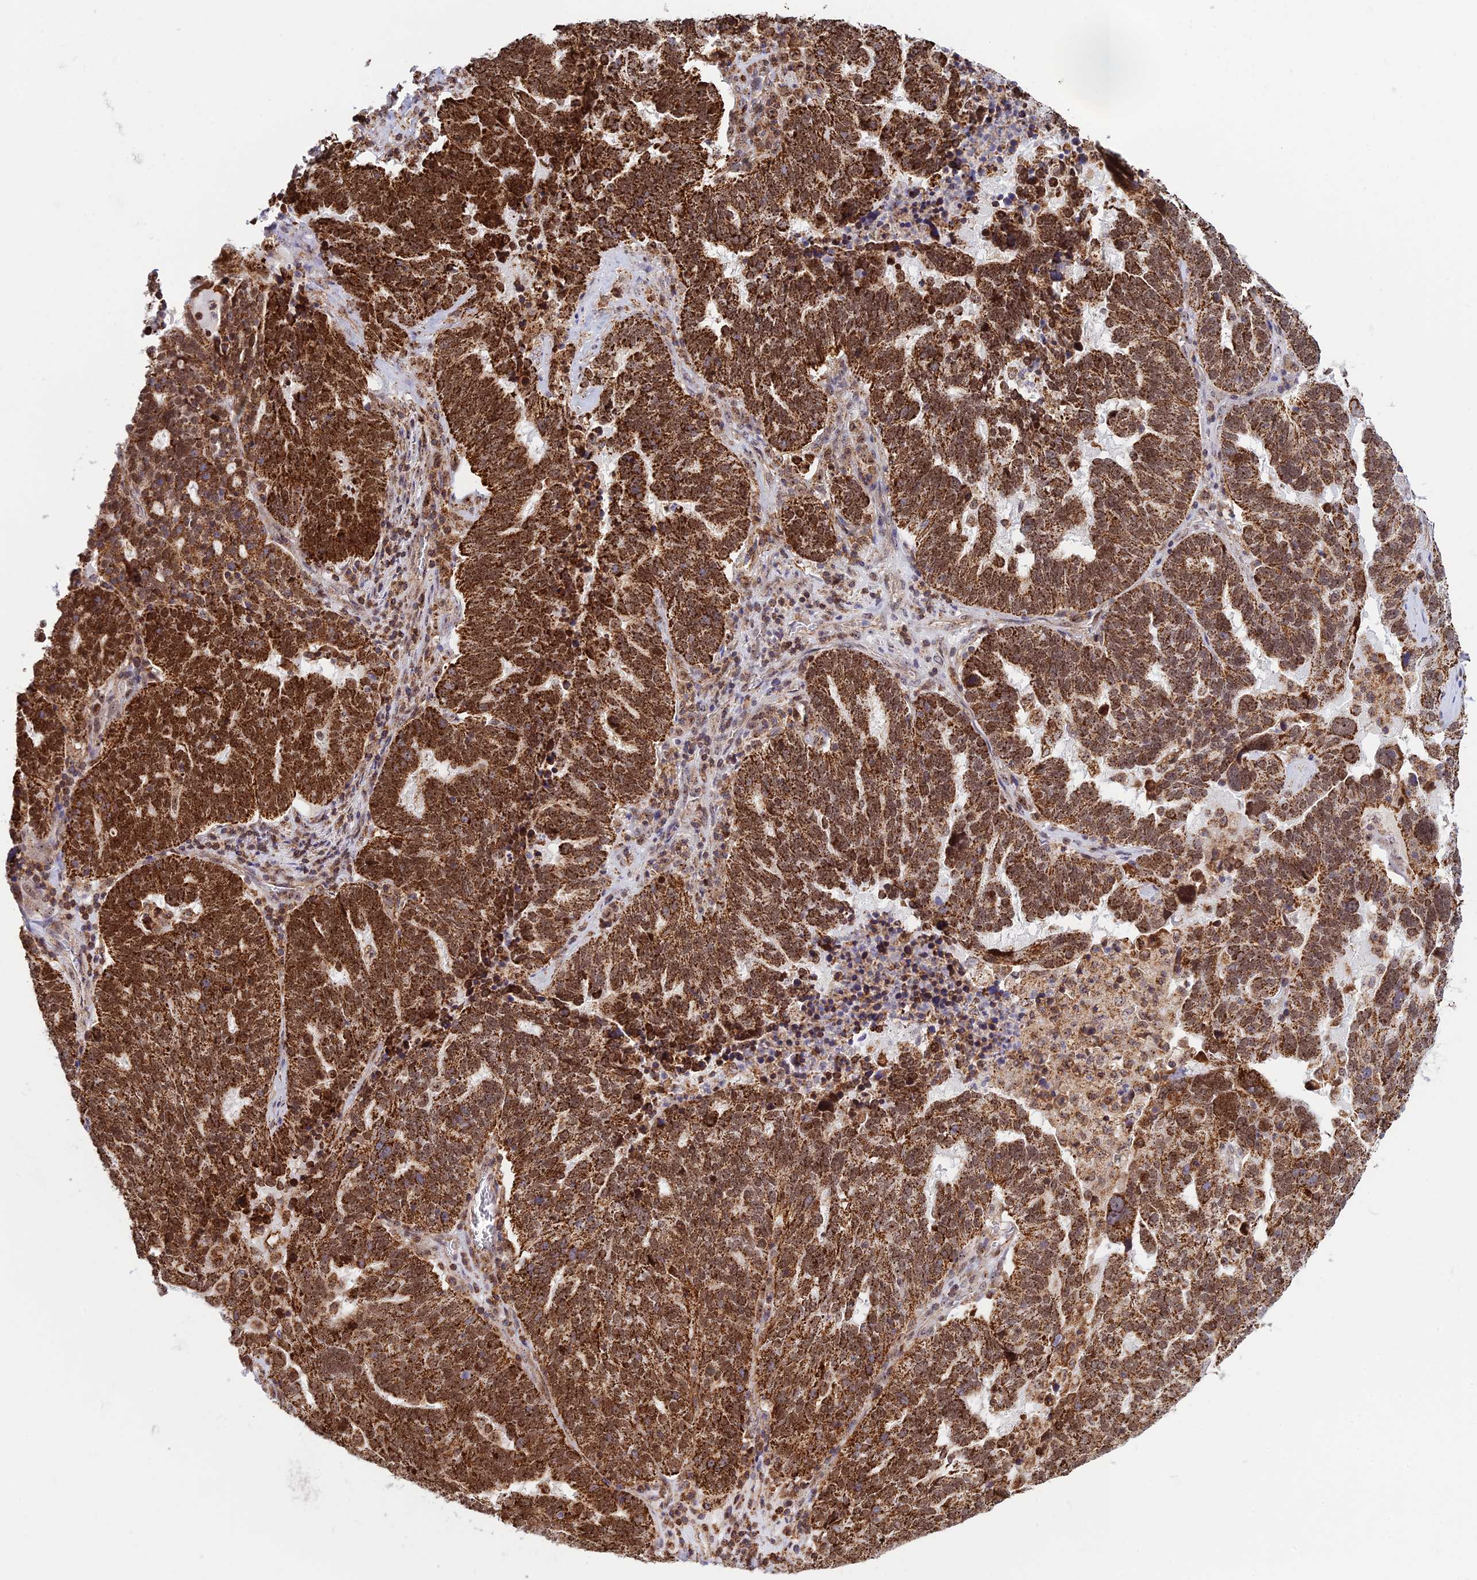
{"staining": {"intensity": "strong", "quantity": ">75%", "location": "cytoplasmic/membranous,nuclear"}, "tissue": "ovarian cancer", "cell_type": "Tumor cells", "image_type": "cancer", "snomed": [{"axis": "morphology", "description": "Cystadenocarcinoma, serous, NOS"}, {"axis": "topography", "description": "Ovary"}], "caption": "Immunohistochemical staining of ovarian cancer (serous cystadenocarcinoma) reveals high levels of strong cytoplasmic/membranous and nuclear expression in approximately >75% of tumor cells. The protein of interest is stained brown, and the nuclei are stained in blue (DAB IHC with brightfield microscopy, high magnification).", "gene": "POLR1G", "patient": {"sex": "female", "age": 59}}